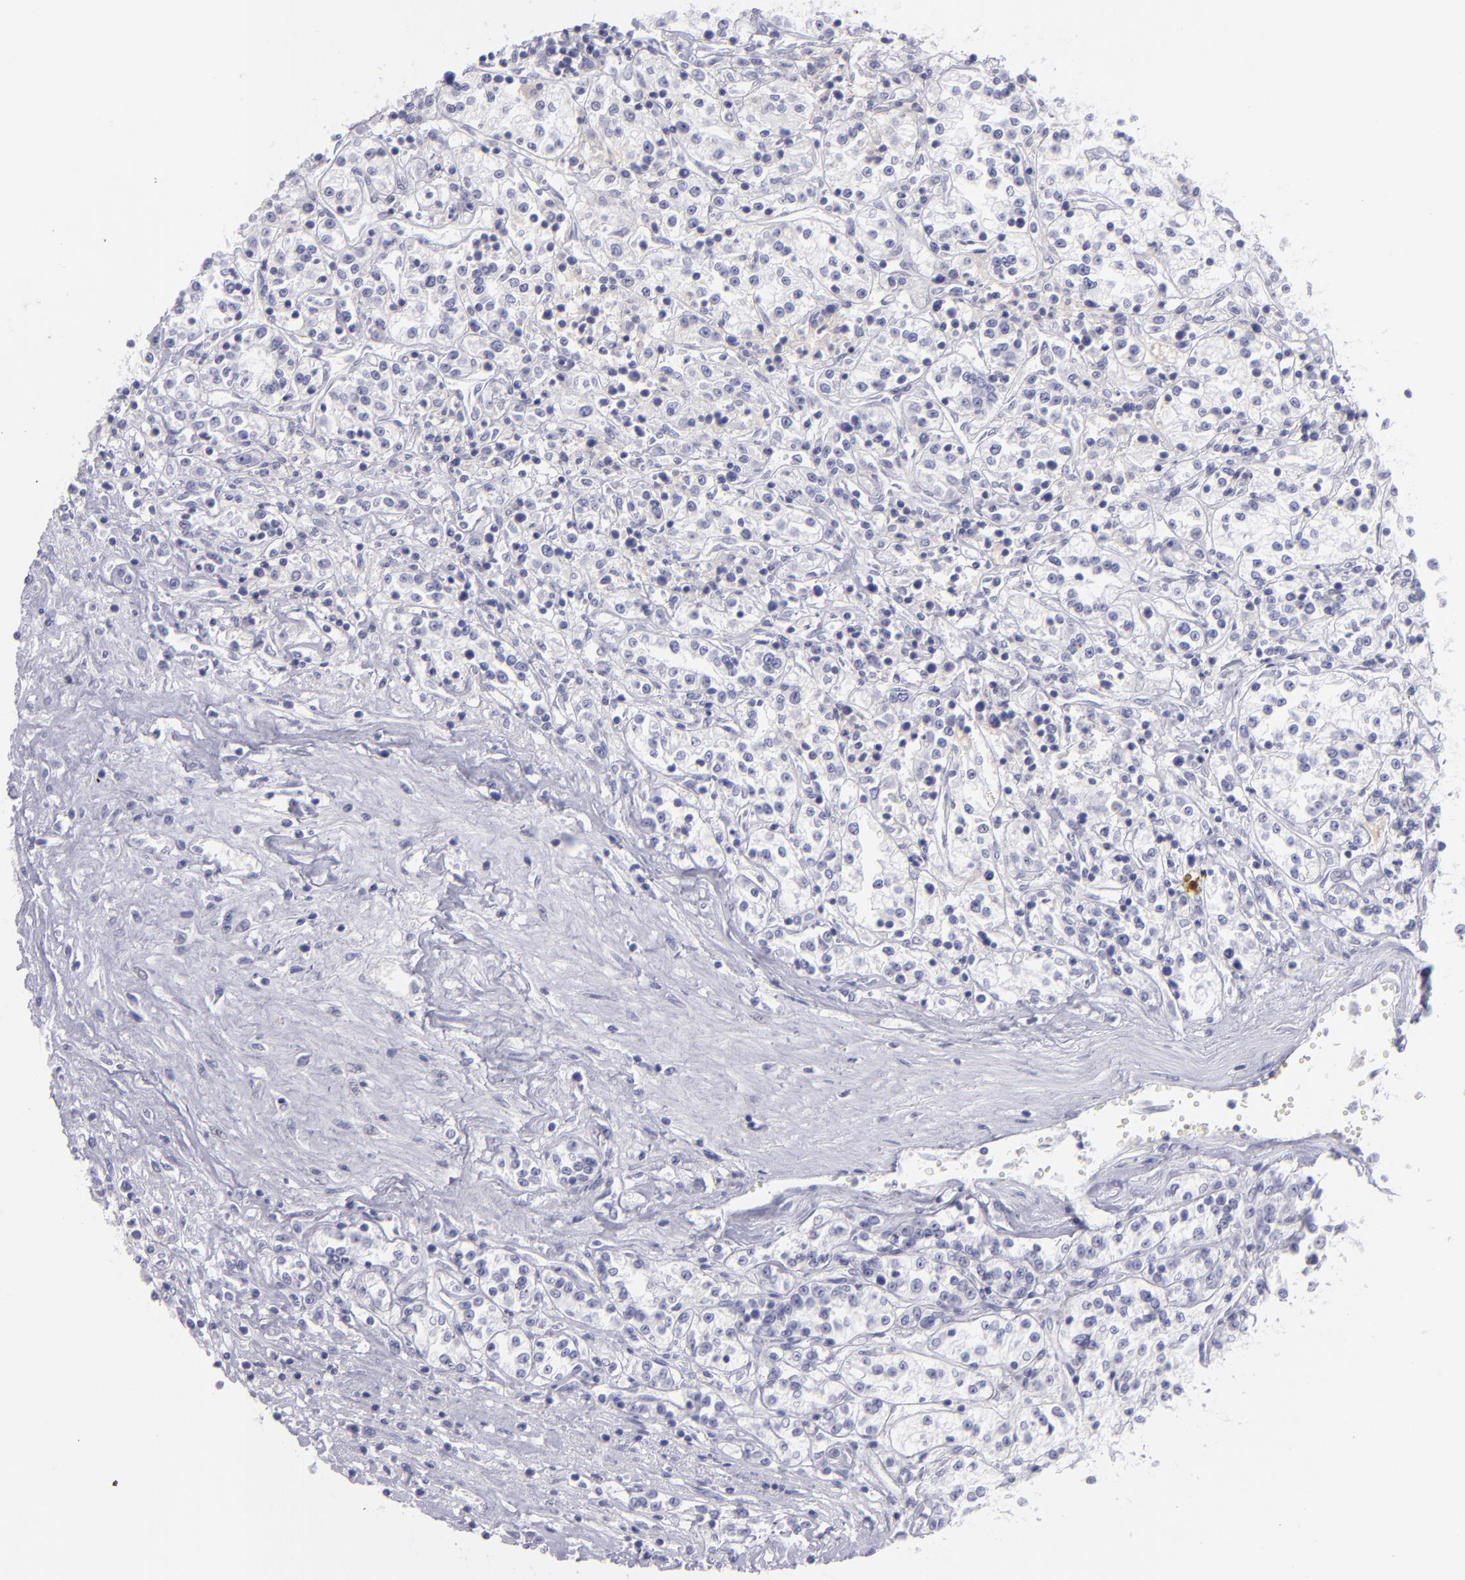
{"staining": {"intensity": "negative", "quantity": "none", "location": "none"}, "tissue": "renal cancer", "cell_type": "Tumor cells", "image_type": "cancer", "snomed": [{"axis": "morphology", "description": "Adenocarcinoma, NOS"}, {"axis": "topography", "description": "Kidney"}], "caption": "High power microscopy photomicrograph of an IHC photomicrograph of renal cancer (adenocarcinoma), revealing no significant staining in tumor cells.", "gene": "CD82", "patient": {"sex": "female", "age": 76}}